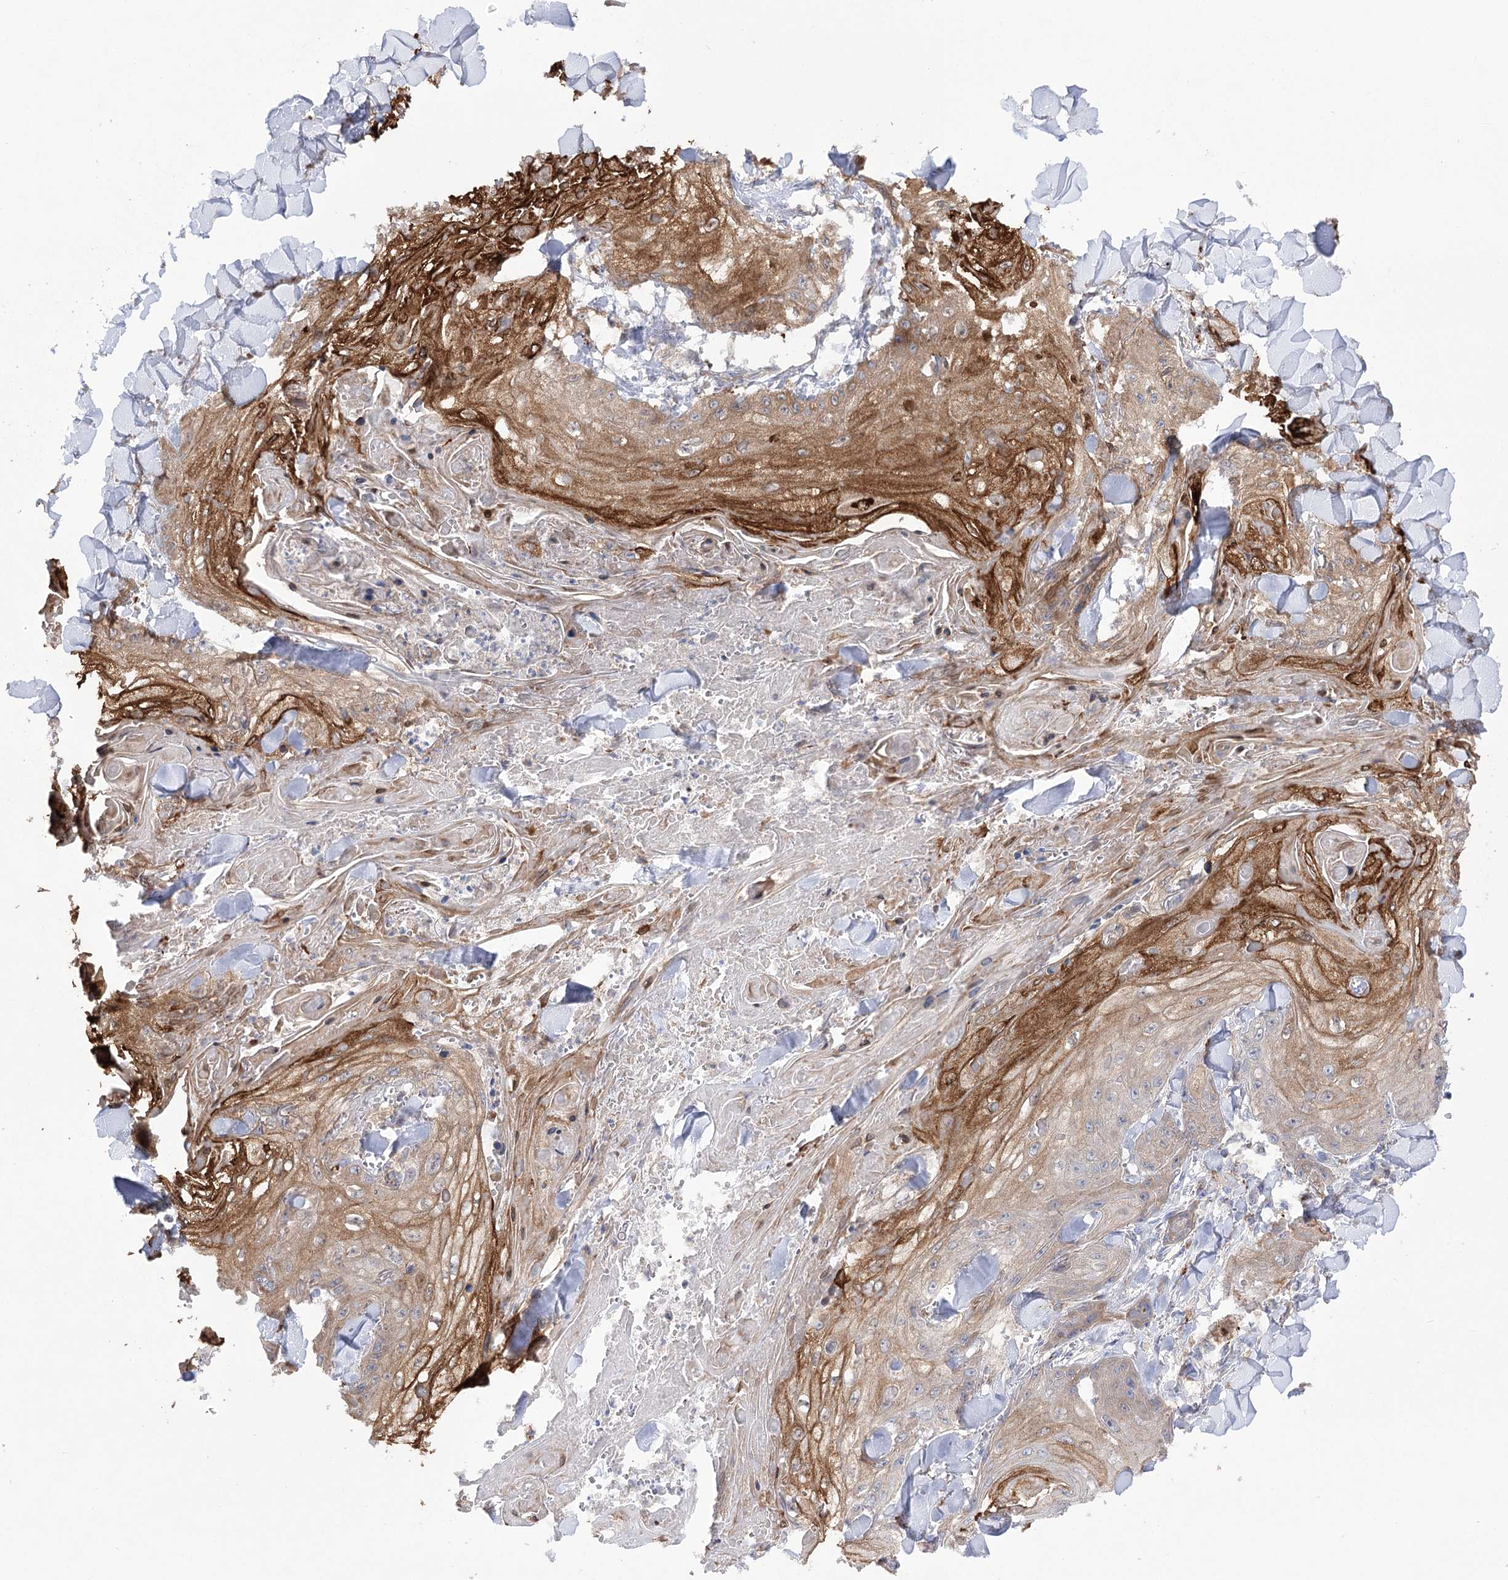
{"staining": {"intensity": "moderate", "quantity": "<25%", "location": "cytoplasmic/membranous"}, "tissue": "skin cancer", "cell_type": "Tumor cells", "image_type": "cancer", "snomed": [{"axis": "morphology", "description": "Squamous cell carcinoma, NOS"}, {"axis": "topography", "description": "Skin"}], "caption": "Skin squamous cell carcinoma tissue exhibits moderate cytoplasmic/membranous positivity in approximately <25% of tumor cells, visualized by immunohistochemistry.", "gene": "VPS37B", "patient": {"sex": "male", "age": 74}}